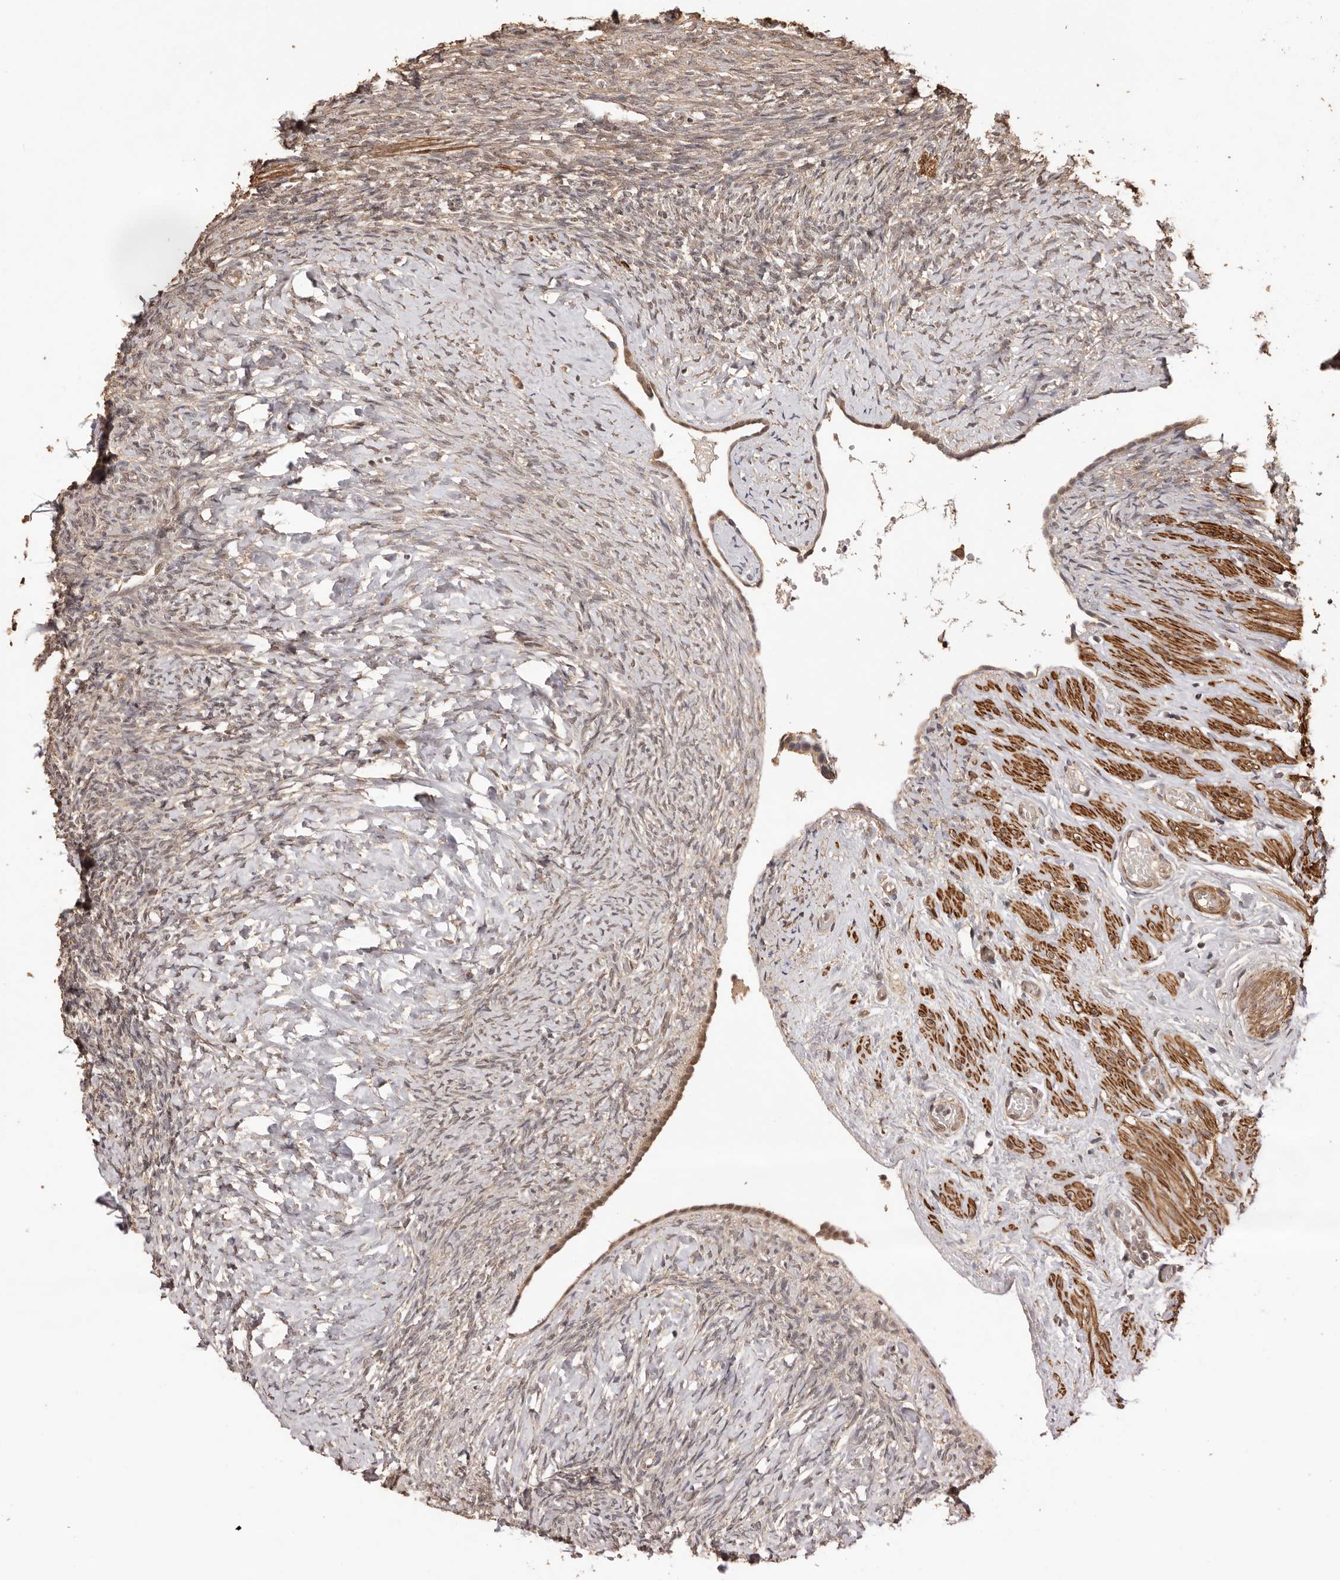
{"staining": {"intensity": "weak", "quantity": ">75%", "location": "cytoplasmic/membranous,nuclear"}, "tissue": "ovary", "cell_type": "Follicle cells", "image_type": "normal", "snomed": [{"axis": "morphology", "description": "Normal tissue, NOS"}, {"axis": "topography", "description": "Ovary"}], "caption": "Protein expression analysis of normal ovary reveals weak cytoplasmic/membranous,nuclear positivity in approximately >75% of follicle cells. The staining was performed using DAB (3,3'-diaminobenzidine), with brown indicating positive protein expression. Nuclei are stained blue with hematoxylin.", "gene": "UBR2", "patient": {"sex": "female", "age": 41}}